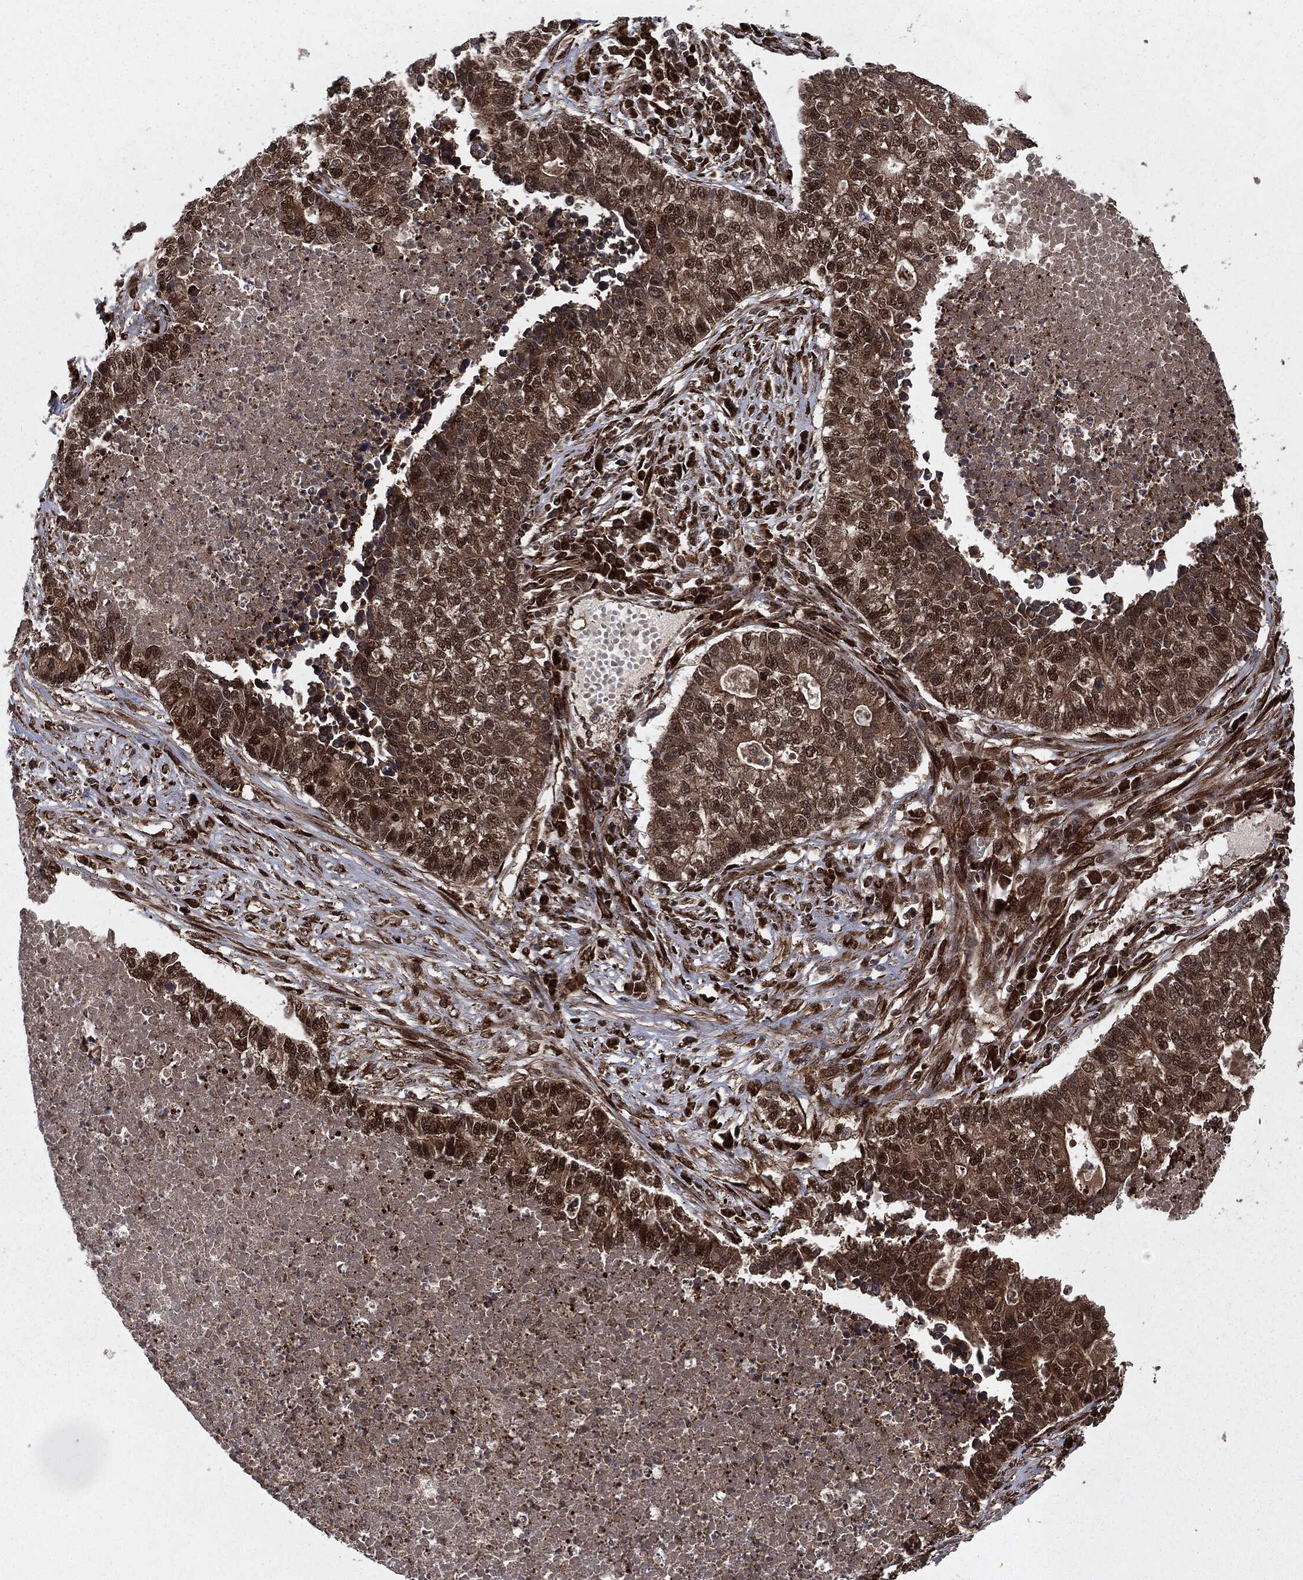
{"staining": {"intensity": "strong", "quantity": "<25%", "location": "cytoplasmic/membranous,nuclear"}, "tissue": "lung cancer", "cell_type": "Tumor cells", "image_type": "cancer", "snomed": [{"axis": "morphology", "description": "Adenocarcinoma, NOS"}, {"axis": "topography", "description": "Lung"}], "caption": "Brown immunohistochemical staining in lung cancer demonstrates strong cytoplasmic/membranous and nuclear positivity in approximately <25% of tumor cells.", "gene": "RANBP9", "patient": {"sex": "male", "age": 57}}